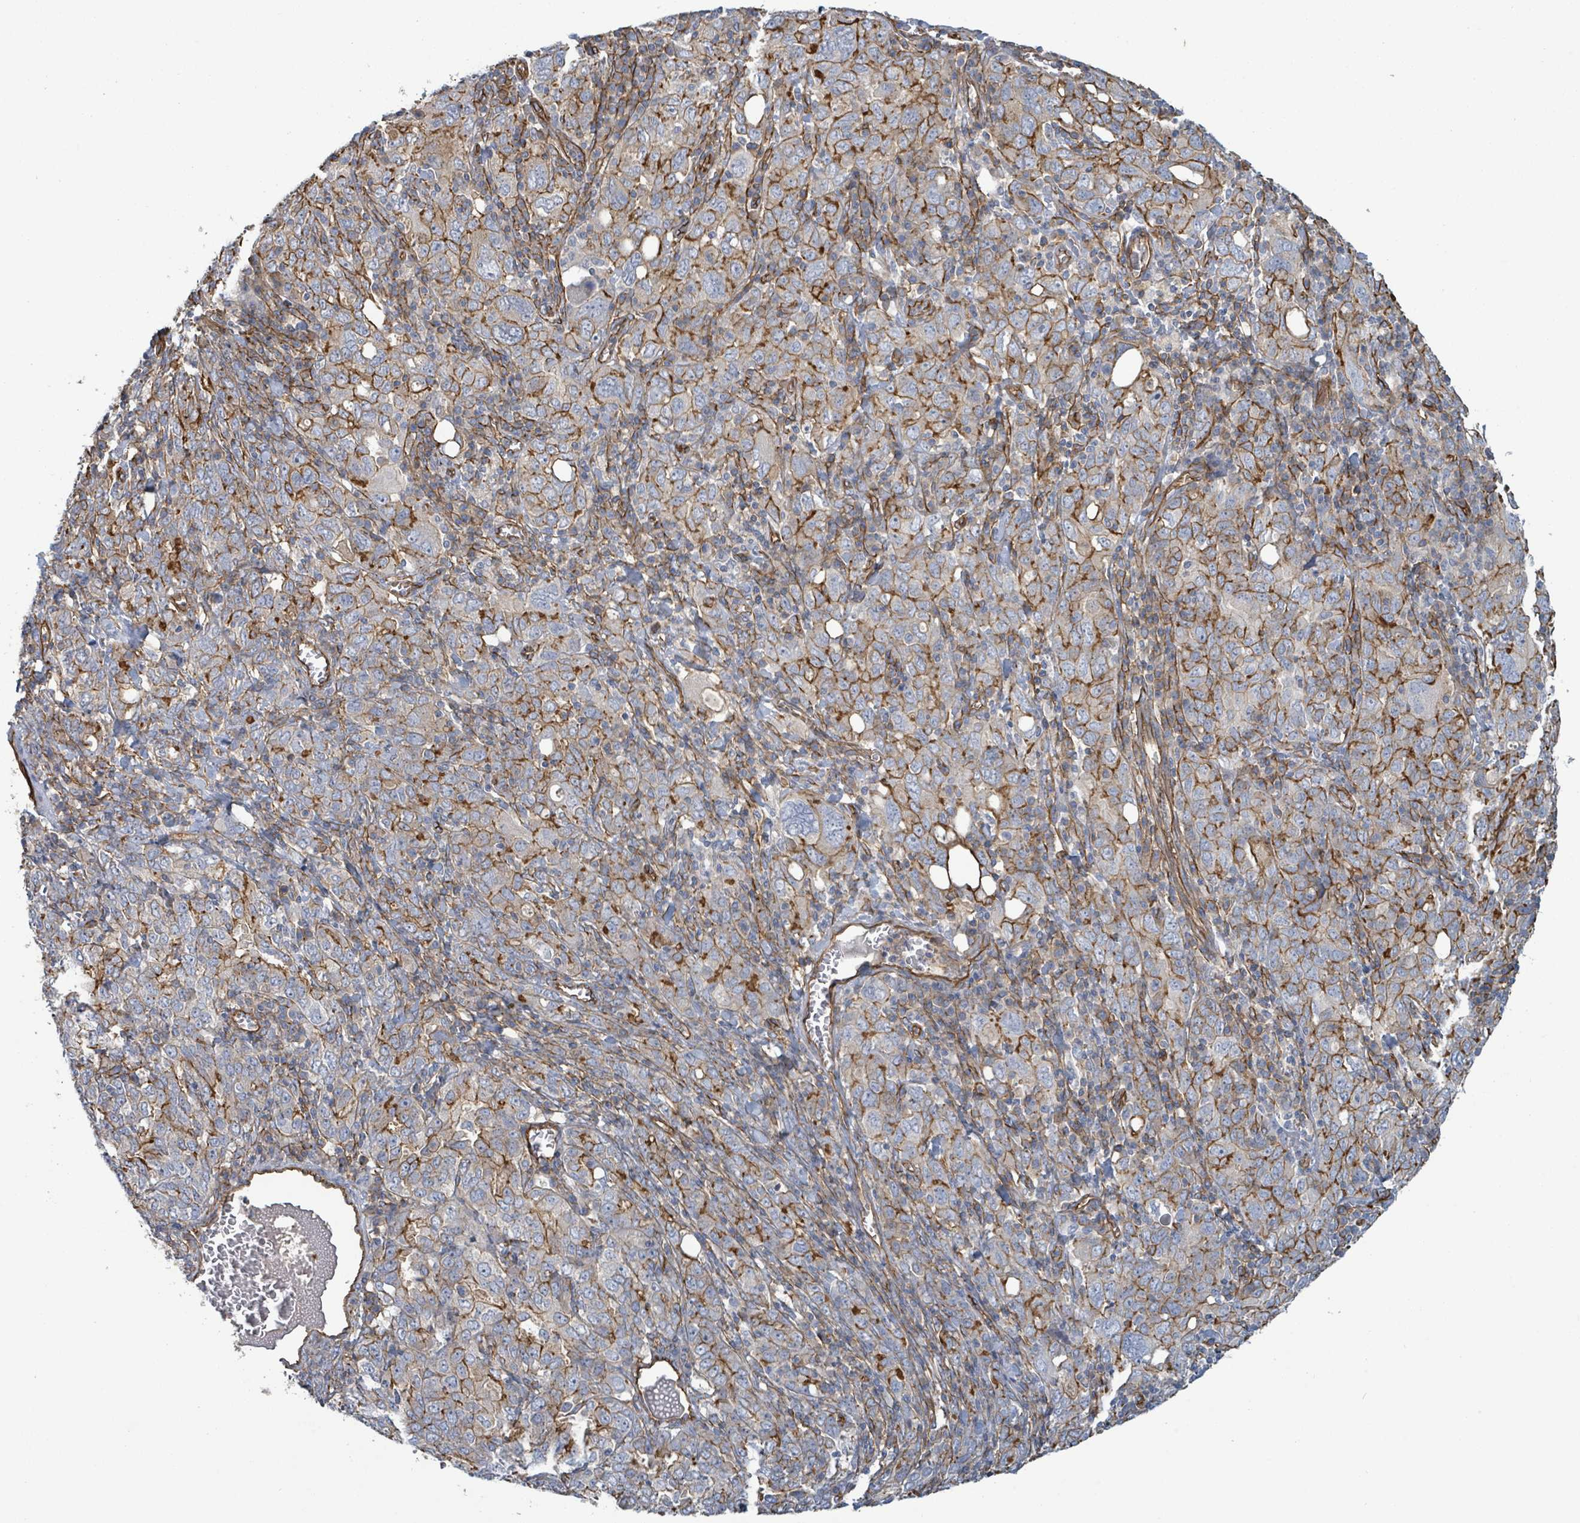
{"staining": {"intensity": "moderate", "quantity": "25%-75%", "location": "cytoplasmic/membranous"}, "tissue": "ovarian cancer", "cell_type": "Tumor cells", "image_type": "cancer", "snomed": [{"axis": "morphology", "description": "Carcinoma, endometroid"}, {"axis": "topography", "description": "Ovary"}], "caption": "The micrograph displays a brown stain indicating the presence of a protein in the cytoplasmic/membranous of tumor cells in ovarian endometroid carcinoma. Immunohistochemistry (ihc) stains the protein in brown and the nuclei are stained blue.", "gene": "LDOC1", "patient": {"sex": "female", "age": 62}}